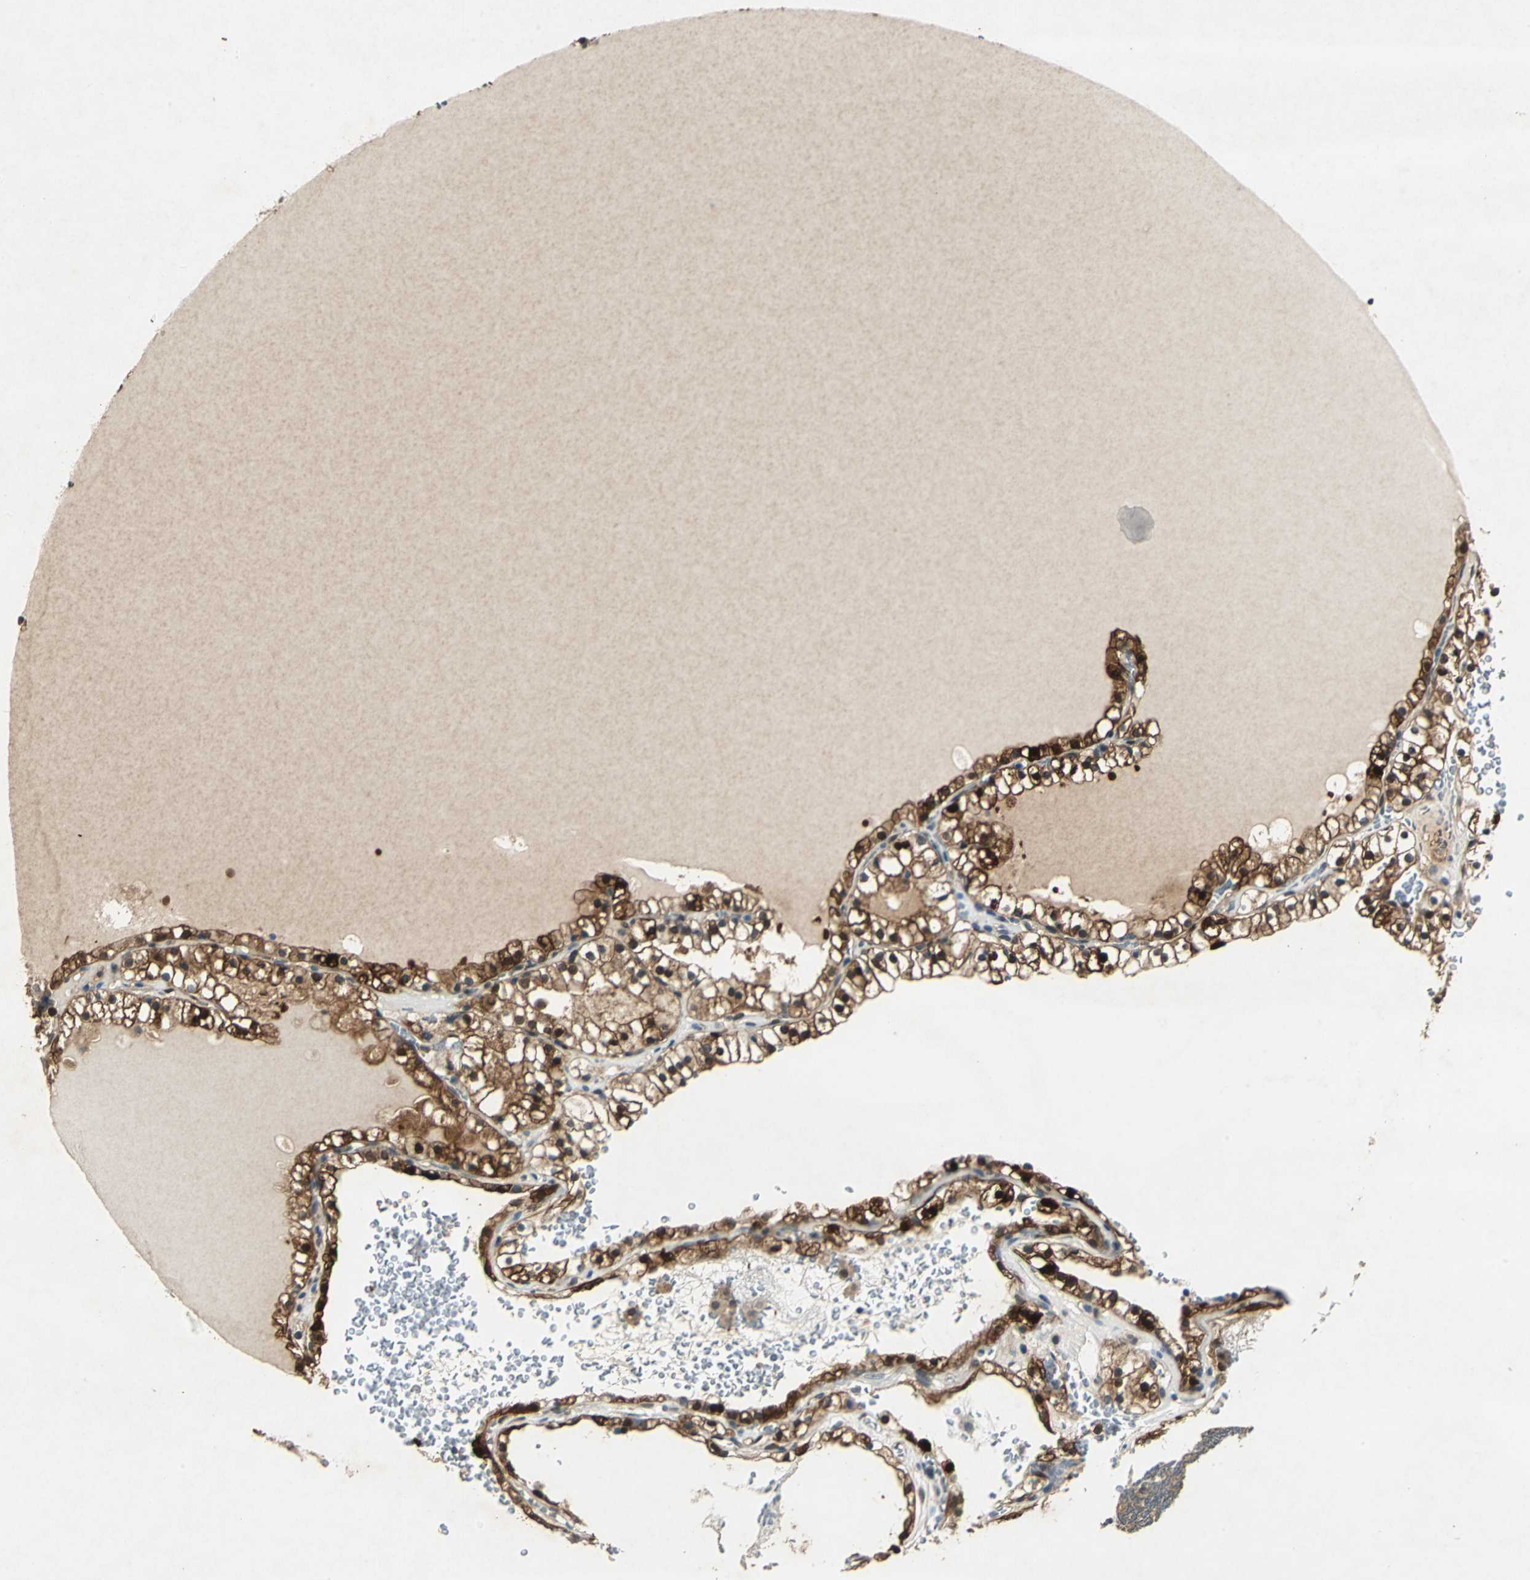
{"staining": {"intensity": "strong", "quantity": ">75%", "location": "cytoplasmic/membranous,nuclear"}, "tissue": "renal cancer", "cell_type": "Tumor cells", "image_type": "cancer", "snomed": [{"axis": "morphology", "description": "Adenocarcinoma, NOS"}, {"axis": "topography", "description": "Kidney"}], "caption": "The immunohistochemical stain shows strong cytoplasmic/membranous and nuclear positivity in tumor cells of renal cancer (adenocarcinoma) tissue. Immunohistochemistry (ihc) stains the protein of interest in brown and the nuclei are stained blue.", "gene": "RRM2B", "patient": {"sex": "female", "age": 41}}